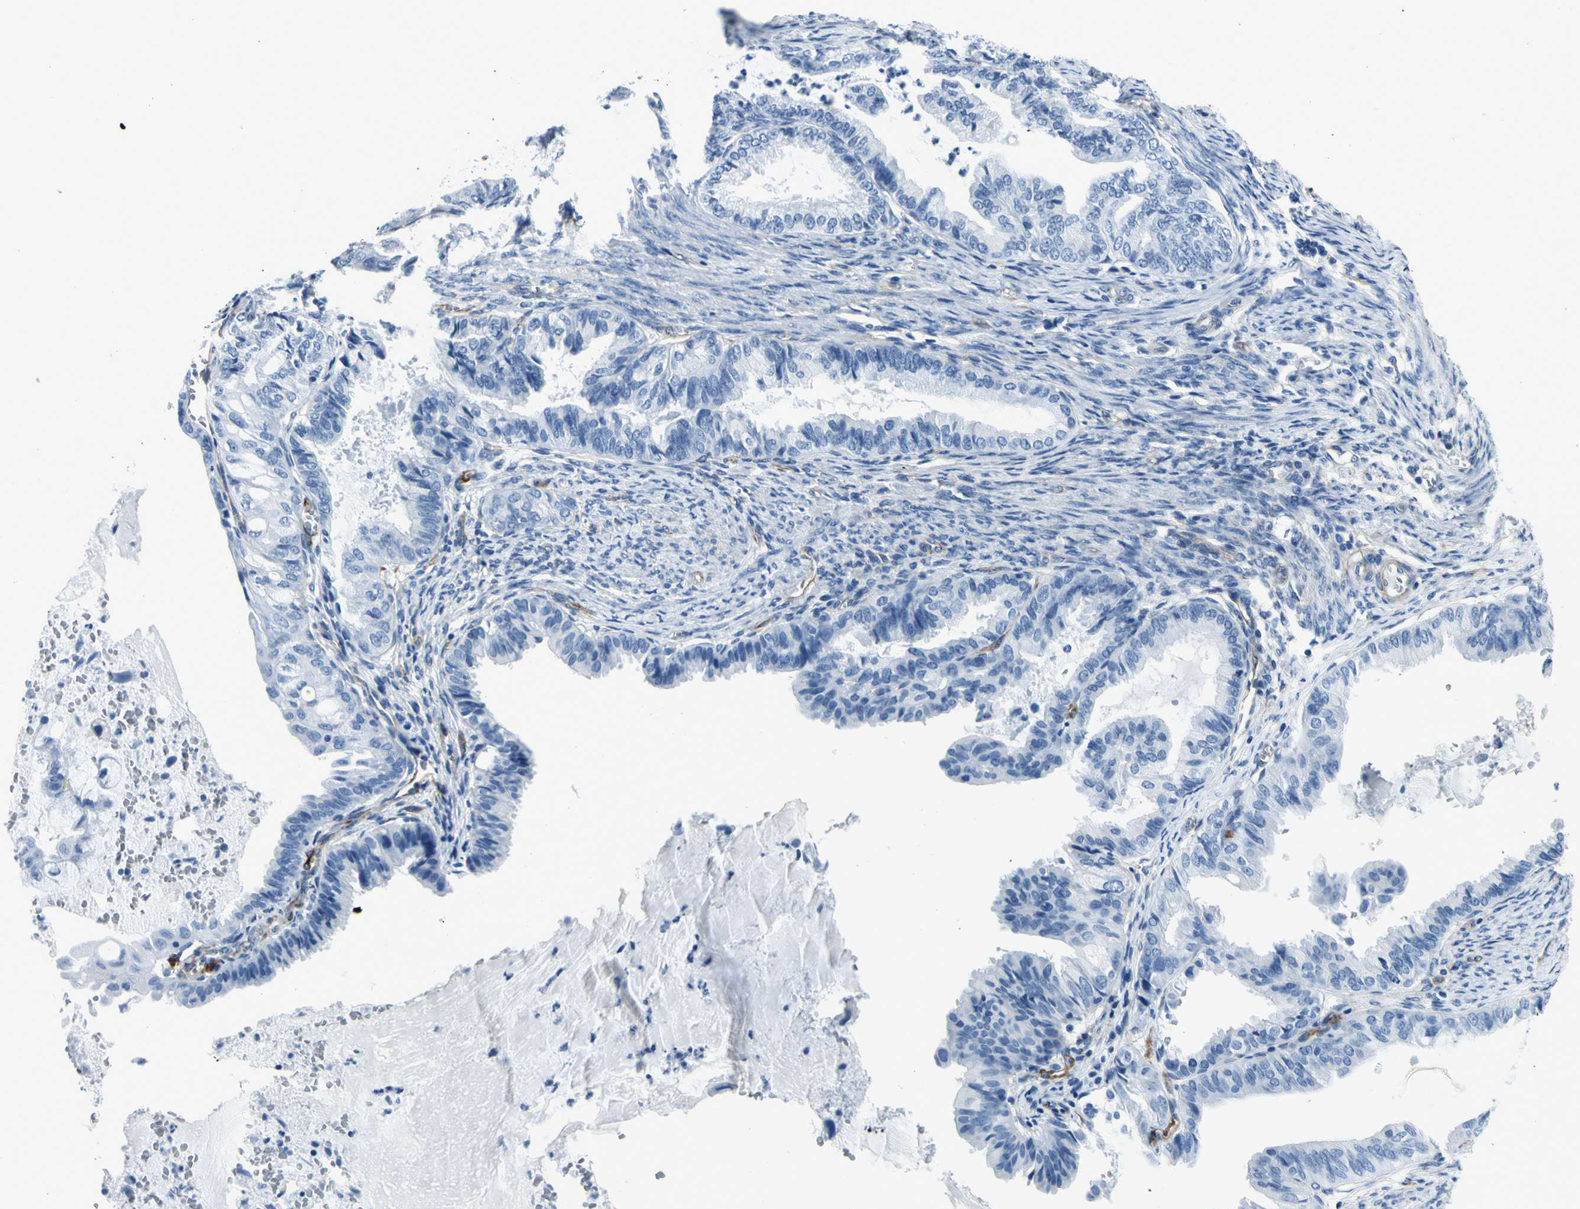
{"staining": {"intensity": "negative", "quantity": "none", "location": "none"}, "tissue": "endometrial cancer", "cell_type": "Tumor cells", "image_type": "cancer", "snomed": [{"axis": "morphology", "description": "Adenocarcinoma, NOS"}, {"axis": "topography", "description": "Endometrium"}], "caption": "Immunohistochemistry micrograph of endometrial cancer stained for a protein (brown), which shows no positivity in tumor cells.", "gene": "PTH2R", "patient": {"sex": "female", "age": 86}}